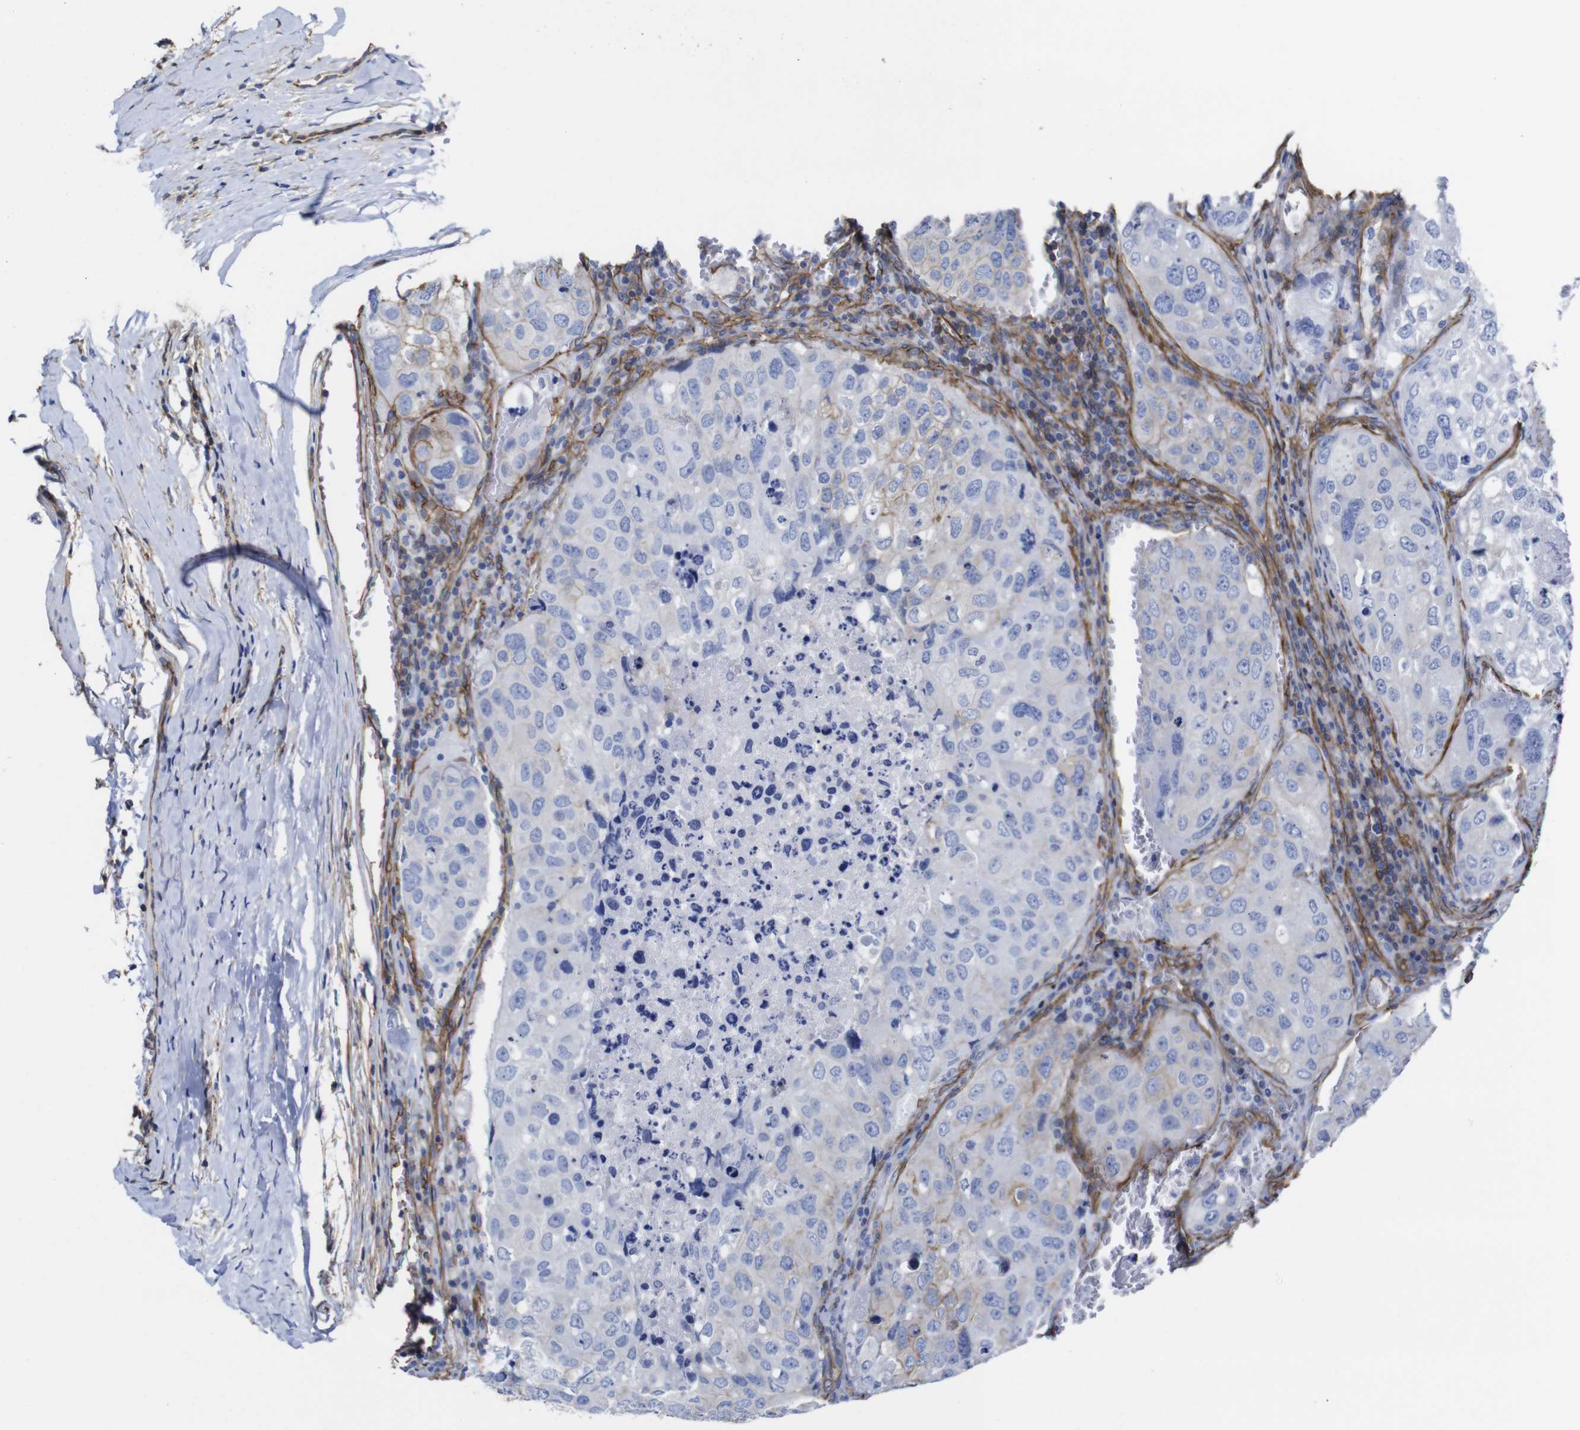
{"staining": {"intensity": "weak", "quantity": "<25%", "location": "cytoplasmic/membranous"}, "tissue": "urothelial cancer", "cell_type": "Tumor cells", "image_type": "cancer", "snomed": [{"axis": "morphology", "description": "Urothelial carcinoma, High grade"}, {"axis": "topography", "description": "Lymph node"}, {"axis": "topography", "description": "Urinary bladder"}], "caption": "High-grade urothelial carcinoma was stained to show a protein in brown. There is no significant positivity in tumor cells.", "gene": "SPTBN1", "patient": {"sex": "male", "age": 51}}